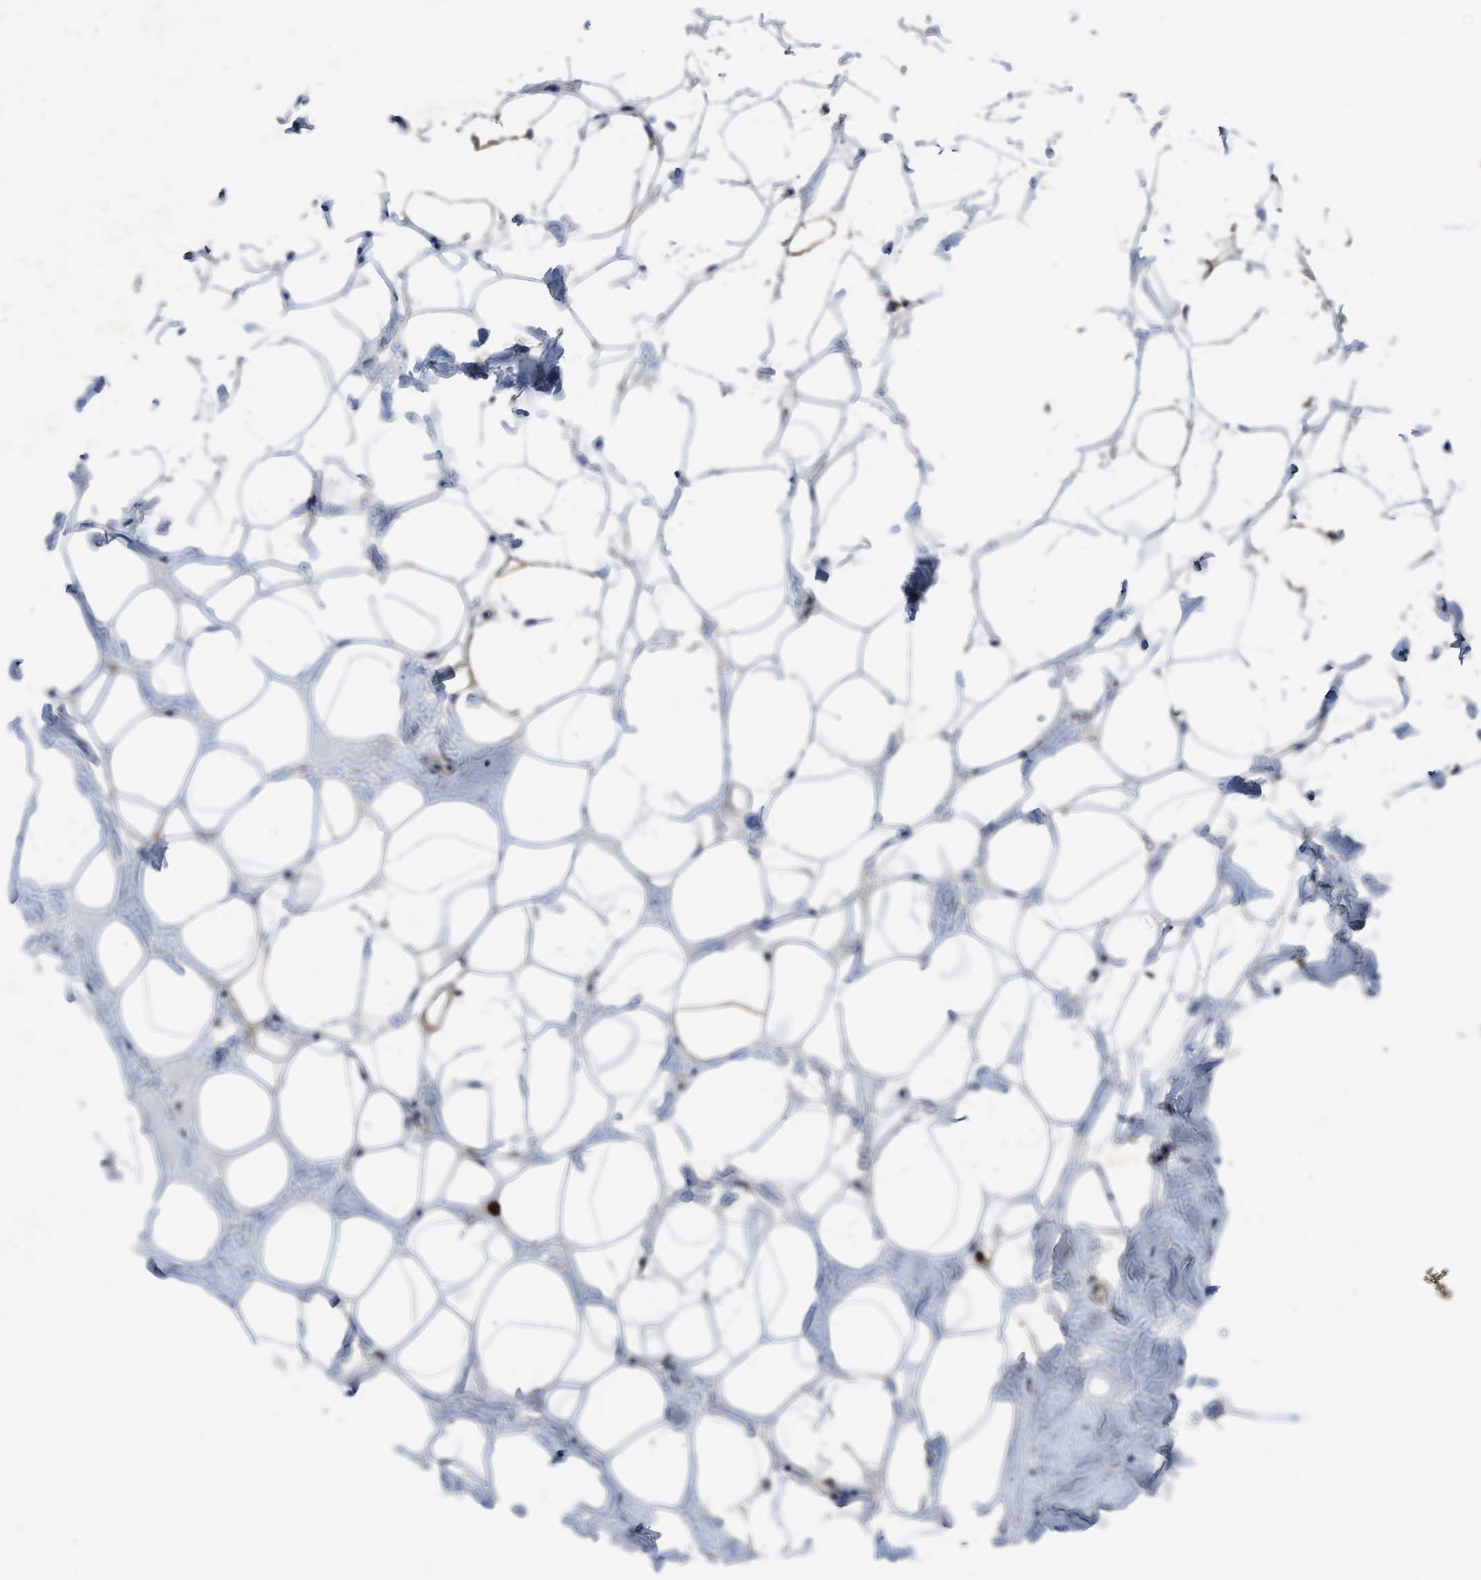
{"staining": {"intensity": "negative", "quantity": "none", "location": "none"}, "tissue": "adipose tissue", "cell_type": "Adipocytes", "image_type": "normal", "snomed": [{"axis": "morphology", "description": "Normal tissue, NOS"}, {"axis": "morphology", "description": "Fibrosis, NOS"}, {"axis": "topography", "description": "Breast"}, {"axis": "topography", "description": "Adipose tissue"}], "caption": "Immunohistochemistry of benign adipose tissue exhibits no staining in adipocytes.", "gene": "OR51E1", "patient": {"sex": "female", "age": 39}}